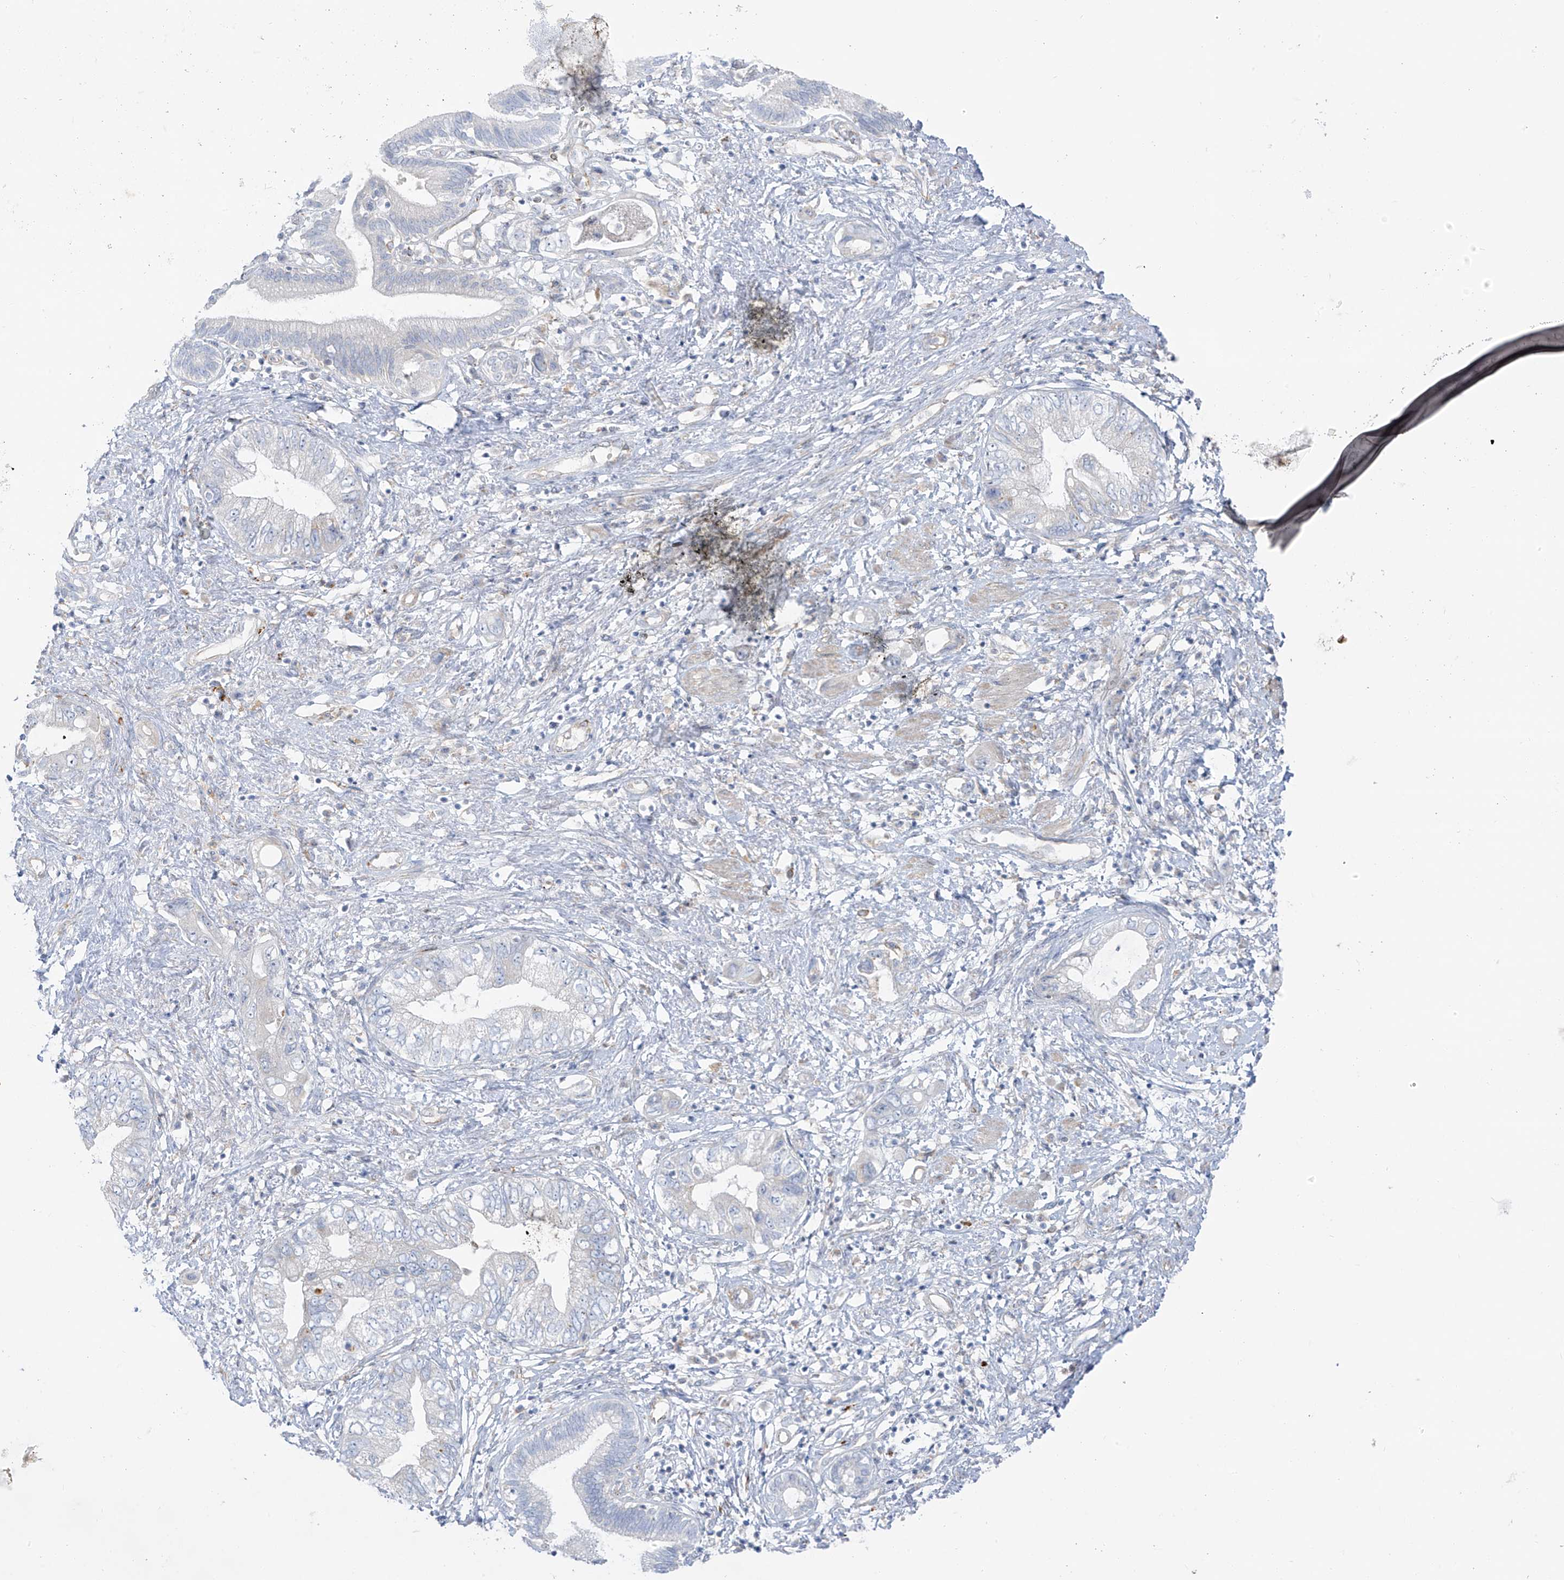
{"staining": {"intensity": "negative", "quantity": "none", "location": "none"}, "tissue": "pancreatic cancer", "cell_type": "Tumor cells", "image_type": "cancer", "snomed": [{"axis": "morphology", "description": "Adenocarcinoma, NOS"}, {"axis": "topography", "description": "Pancreas"}], "caption": "Immunohistochemical staining of human pancreatic cancer reveals no significant positivity in tumor cells.", "gene": "TAL2", "patient": {"sex": "female", "age": 73}}